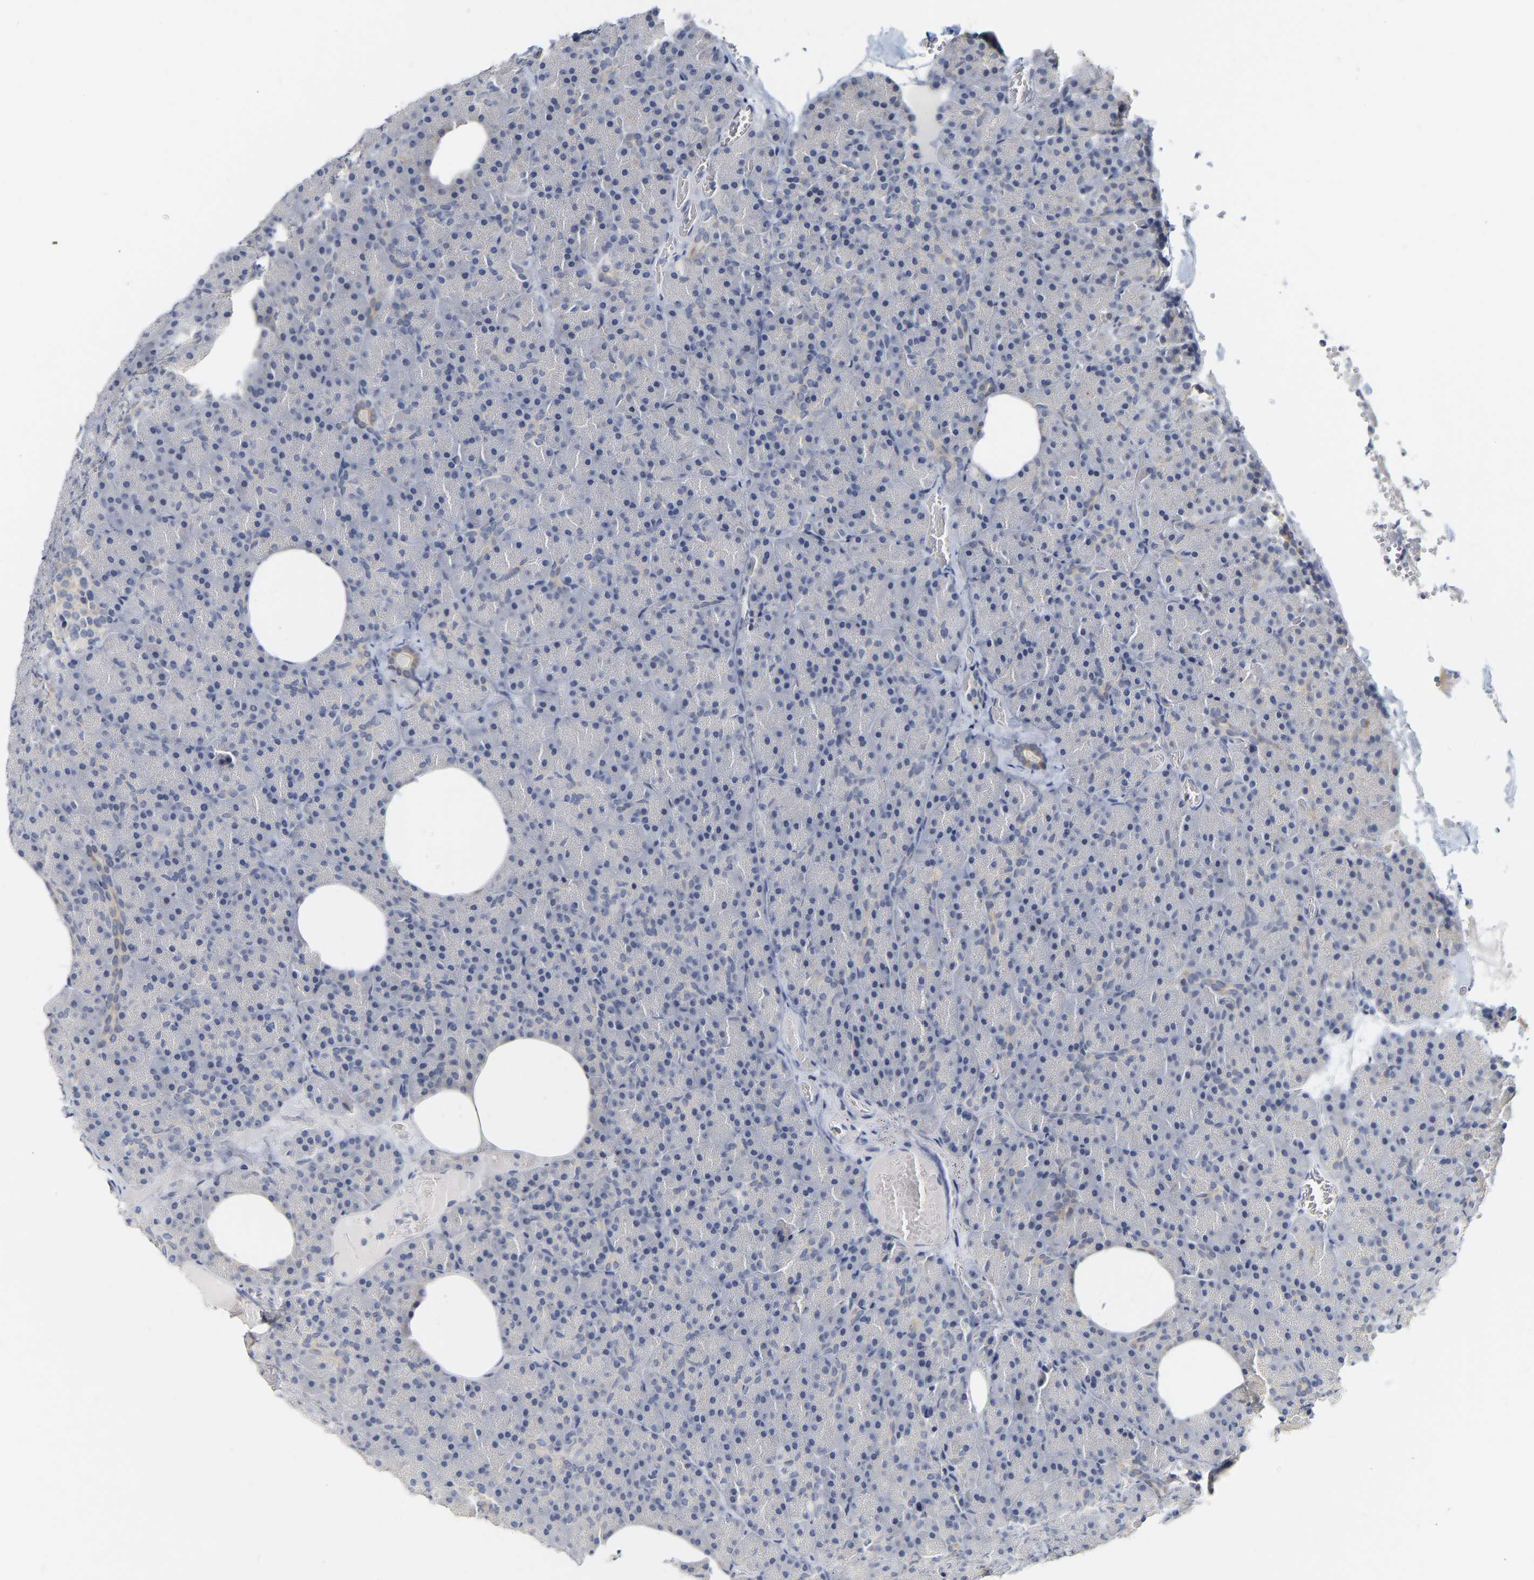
{"staining": {"intensity": "negative", "quantity": "none", "location": "none"}, "tissue": "pancreas", "cell_type": "Exocrine glandular cells", "image_type": "normal", "snomed": [{"axis": "morphology", "description": "Normal tissue, NOS"}, {"axis": "morphology", "description": "Carcinoid, malignant, NOS"}, {"axis": "topography", "description": "Pancreas"}], "caption": "This is an immunohistochemistry micrograph of unremarkable pancreas. There is no positivity in exocrine glandular cells.", "gene": "KRT76", "patient": {"sex": "female", "age": 35}}